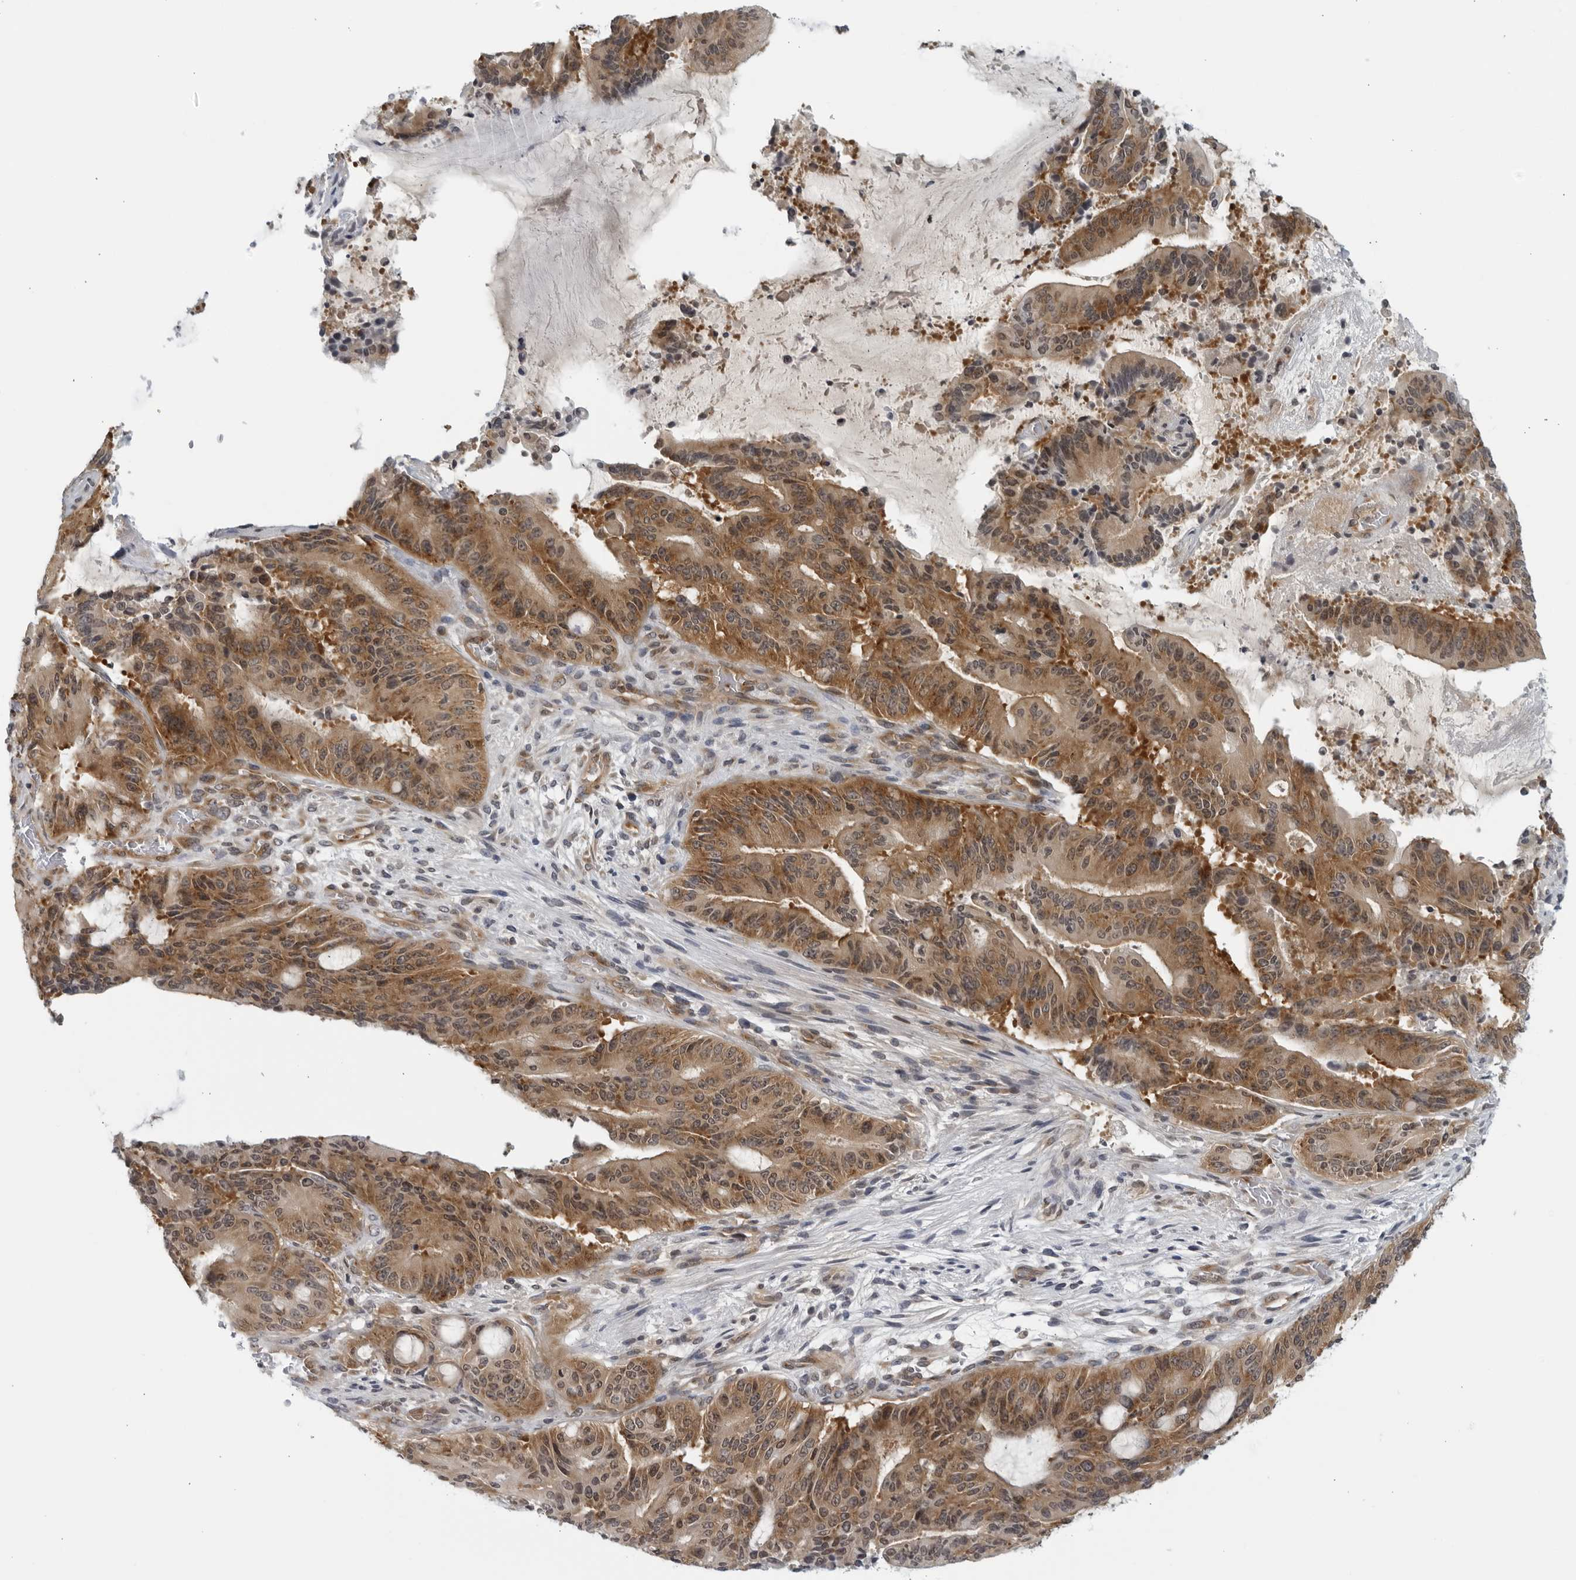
{"staining": {"intensity": "moderate", "quantity": ">75%", "location": "cytoplasmic/membranous"}, "tissue": "liver cancer", "cell_type": "Tumor cells", "image_type": "cancer", "snomed": [{"axis": "morphology", "description": "Normal tissue, NOS"}, {"axis": "morphology", "description": "Cholangiocarcinoma"}, {"axis": "topography", "description": "Liver"}, {"axis": "topography", "description": "Peripheral nerve tissue"}], "caption": "Liver cancer (cholangiocarcinoma) stained for a protein exhibits moderate cytoplasmic/membranous positivity in tumor cells.", "gene": "RC3H1", "patient": {"sex": "female", "age": 73}}